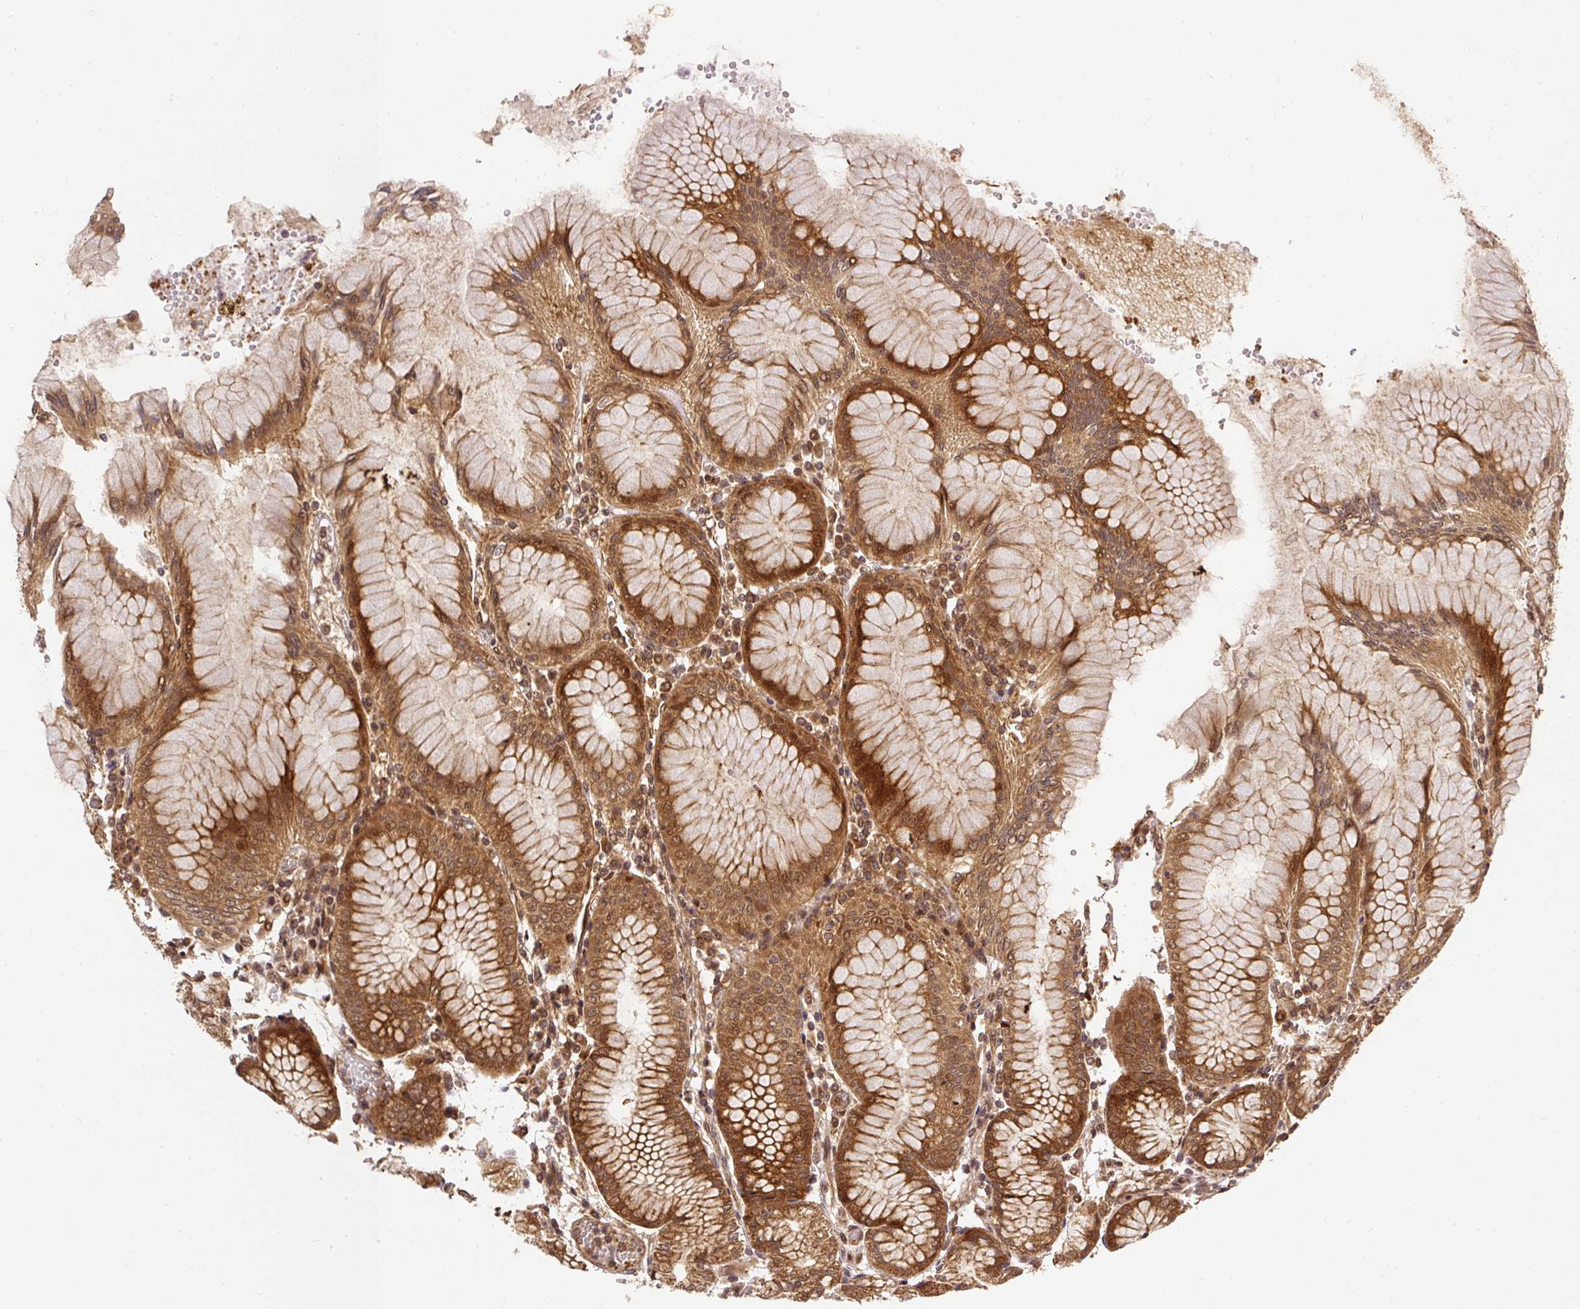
{"staining": {"intensity": "strong", "quantity": ">75%", "location": "cytoplasmic/membranous,nuclear"}, "tissue": "stomach", "cell_type": "Glandular cells", "image_type": "normal", "snomed": [{"axis": "morphology", "description": "Normal tissue, NOS"}, {"axis": "topography", "description": "Stomach"}], "caption": "IHC (DAB (3,3'-diaminobenzidine)) staining of unremarkable stomach demonstrates strong cytoplasmic/membranous,nuclear protein positivity in about >75% of glandular cells.", "gene": "PSMD1", "patient": {"sex": "female", "age": 57}}